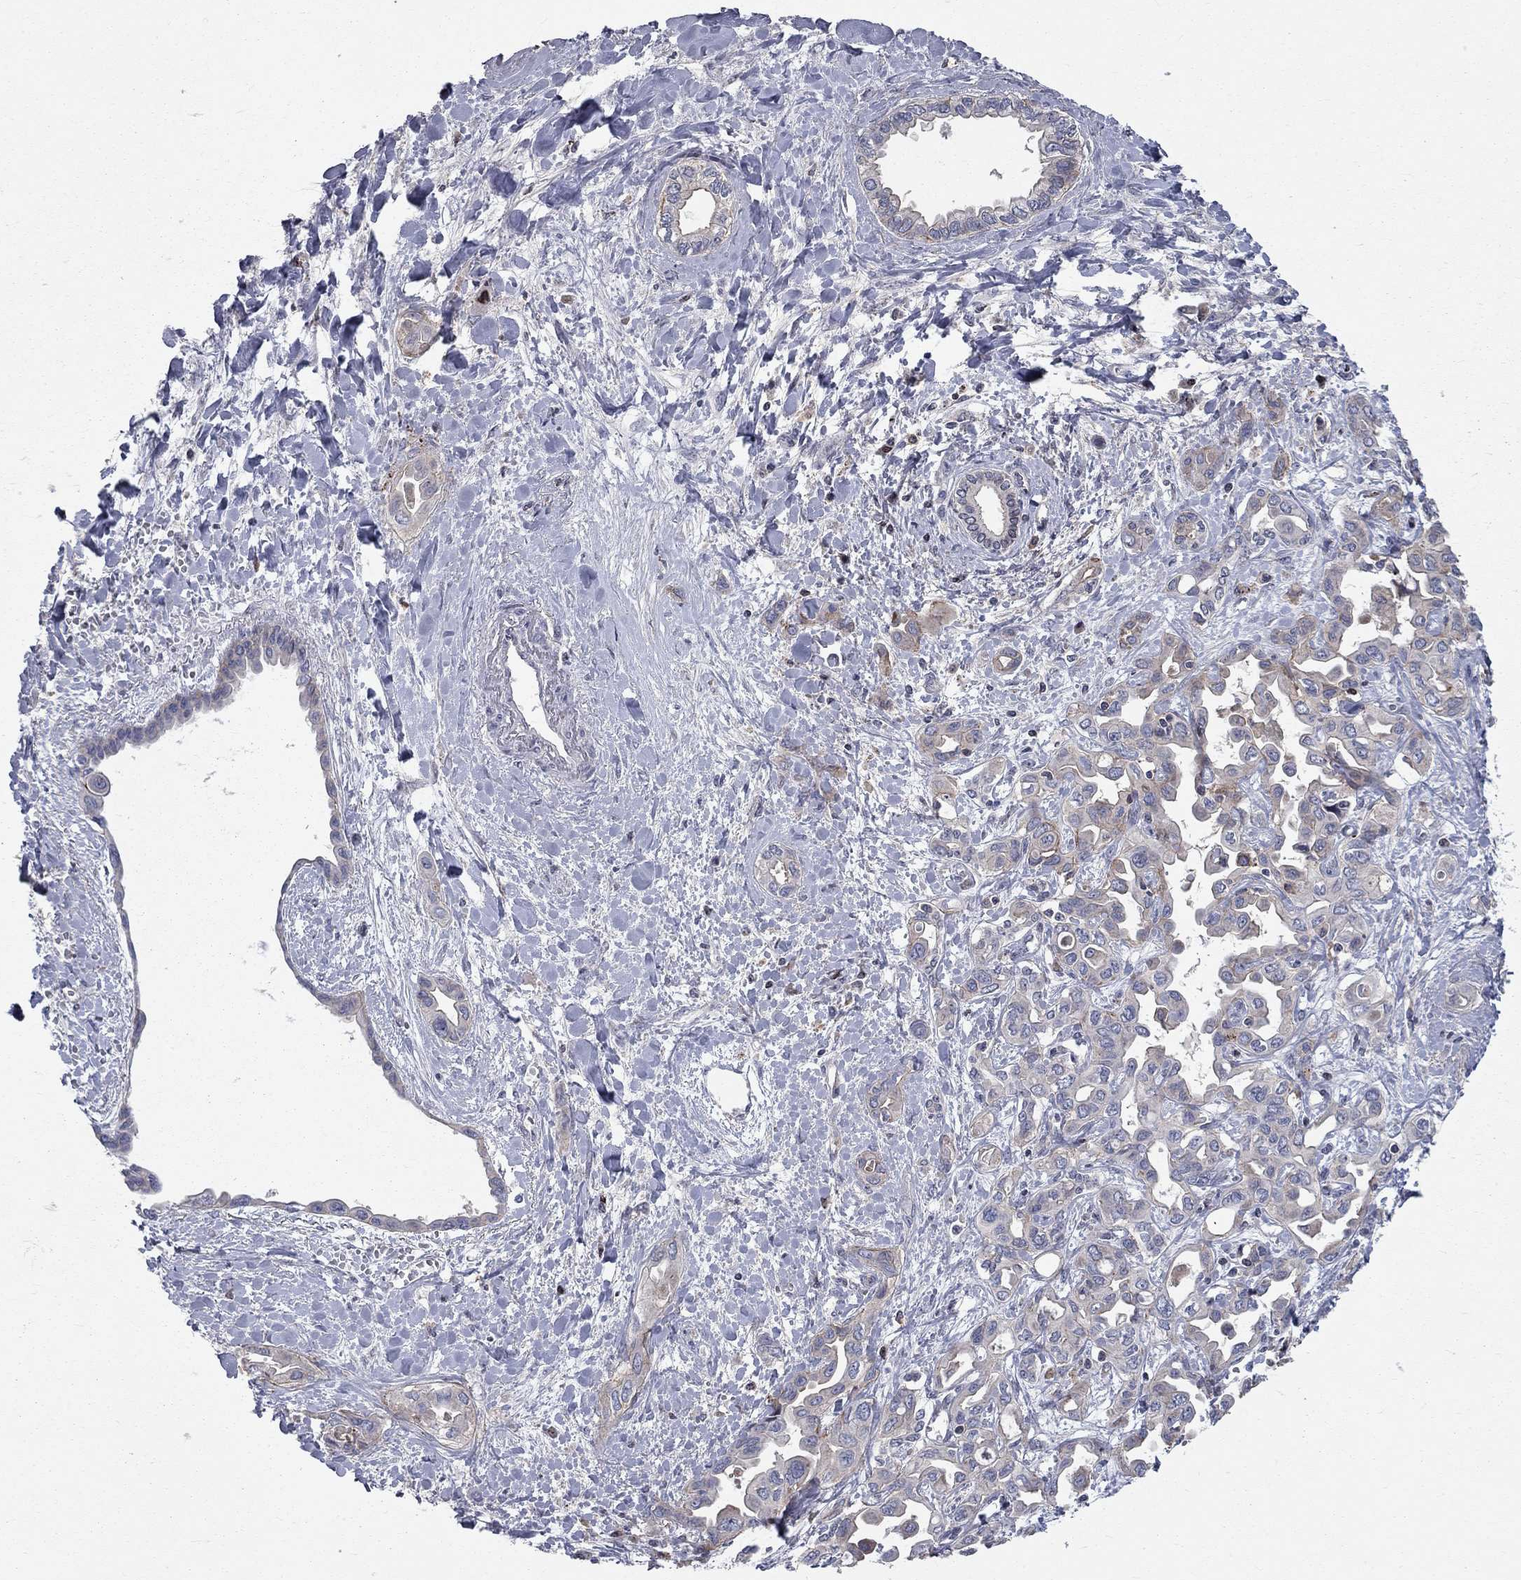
{"staining": {"intensity": "weak", "quantity": "<25%", "location": "cytoplasmic/membranous"}, "tissue": "liver cancer", "cell_type": "Tumor cells", "image_type": "cancer", "snomed": [{"axis": "morphology", "description": "Cholangiocarcinoma"}, {"axis": "topography", "description": "Liver"}], "caption": "Immunohistochemistry histopathology image of human liver cholangiocarcinoma stained for a protein (brown), which demonstrates no staining in tumor cells. Nuclei are stained in blue.", "gene": "ERN2", "patient": {"sex": "female", "age": 64}}